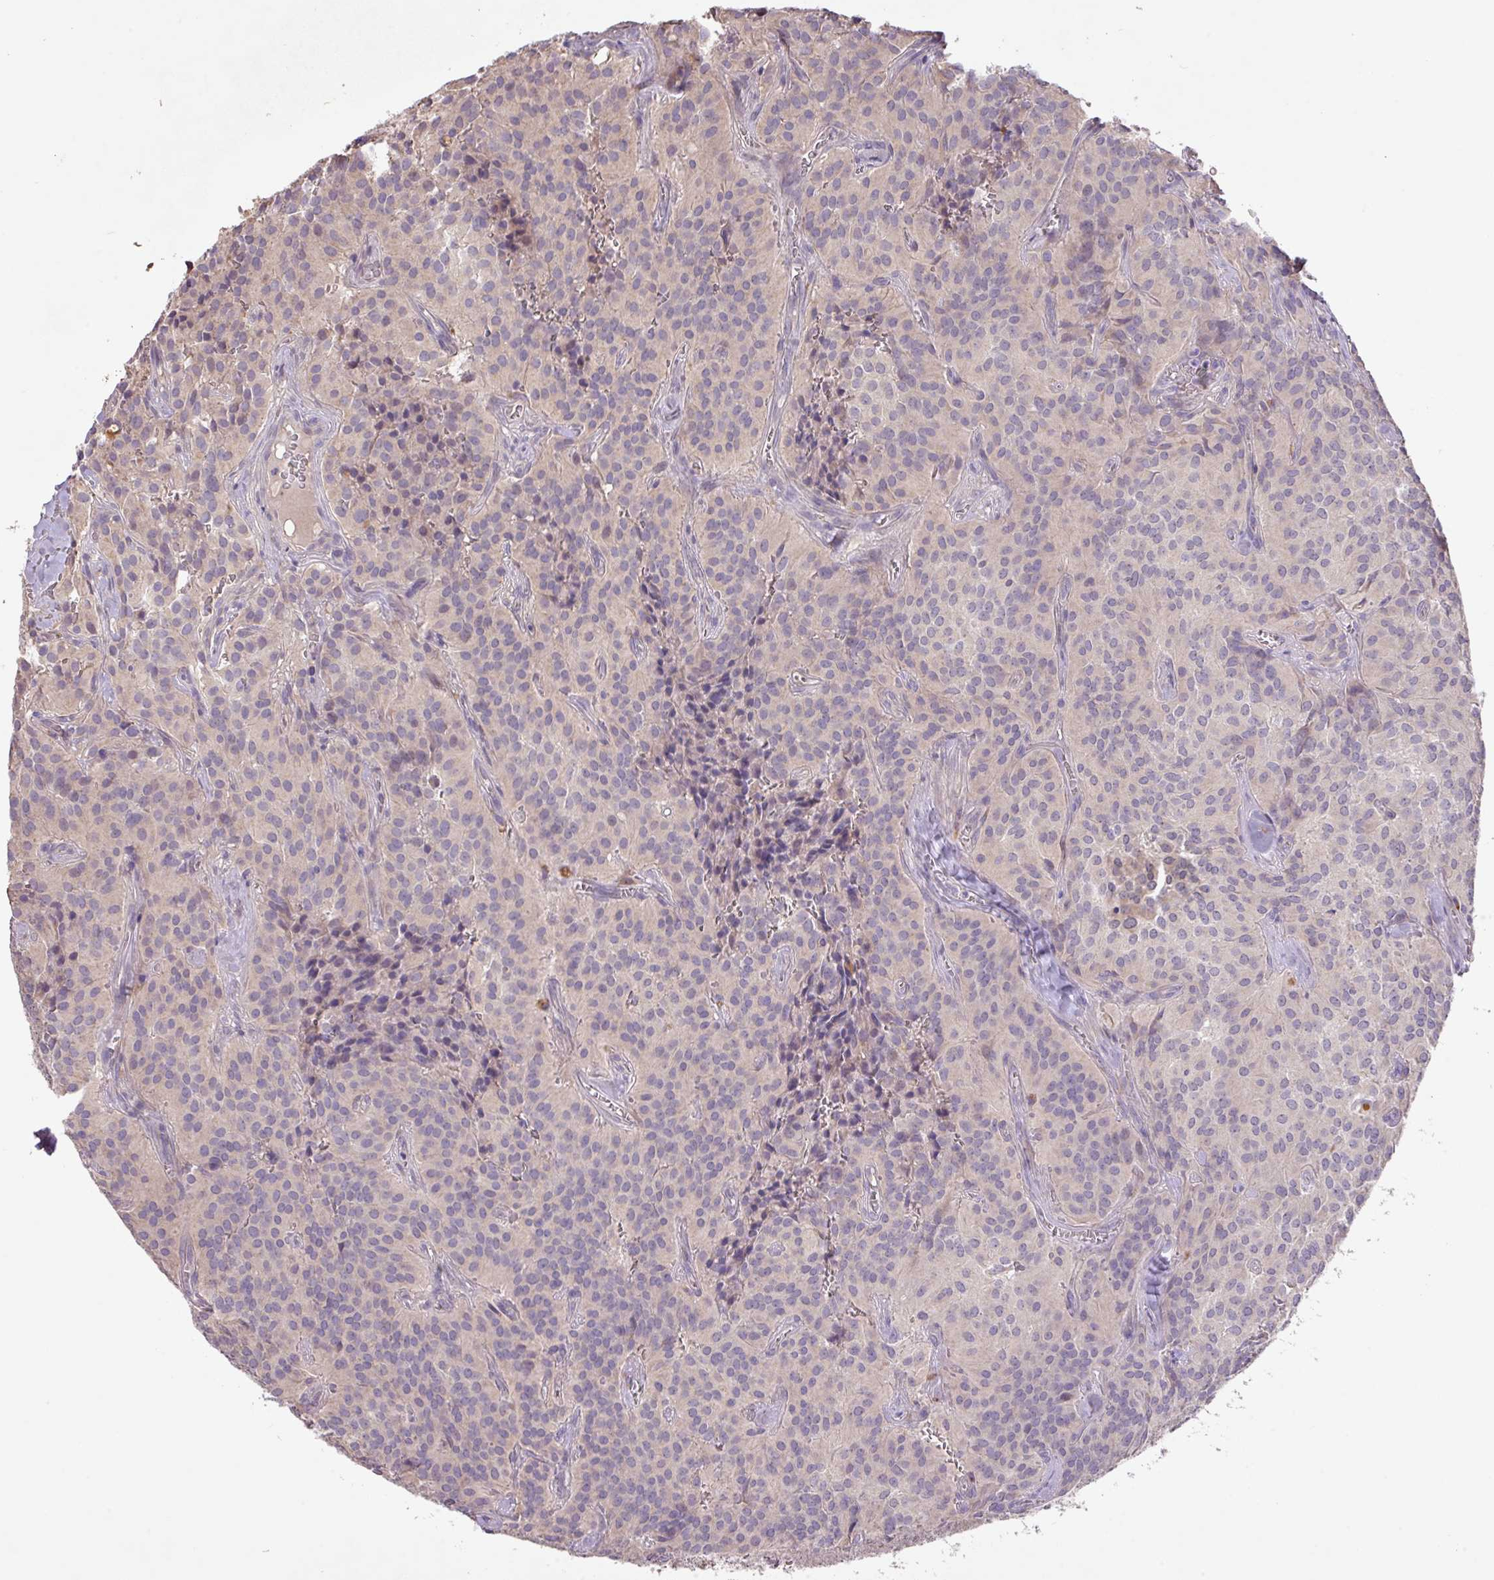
{"staining": {"intensity": "negative", "quantity": "none", "location": "none"}, "tissue": "glioma", "cell_type": "Tumor cells", "image_type": "cancer", "snomed": [{"axis": "morphology", "description": "Glioma, malignant, Low grade"}, {"axis": "topography", "description": "Brain"}], "caption": "The photomicrograph displays no significant positivity in tumor cells of malignant glioma (low-grade). (DAB immunohistochemistry (IHC), high magnification).", "gene": "PRADC1", "patient": {"sex": "male", "age": 42}}